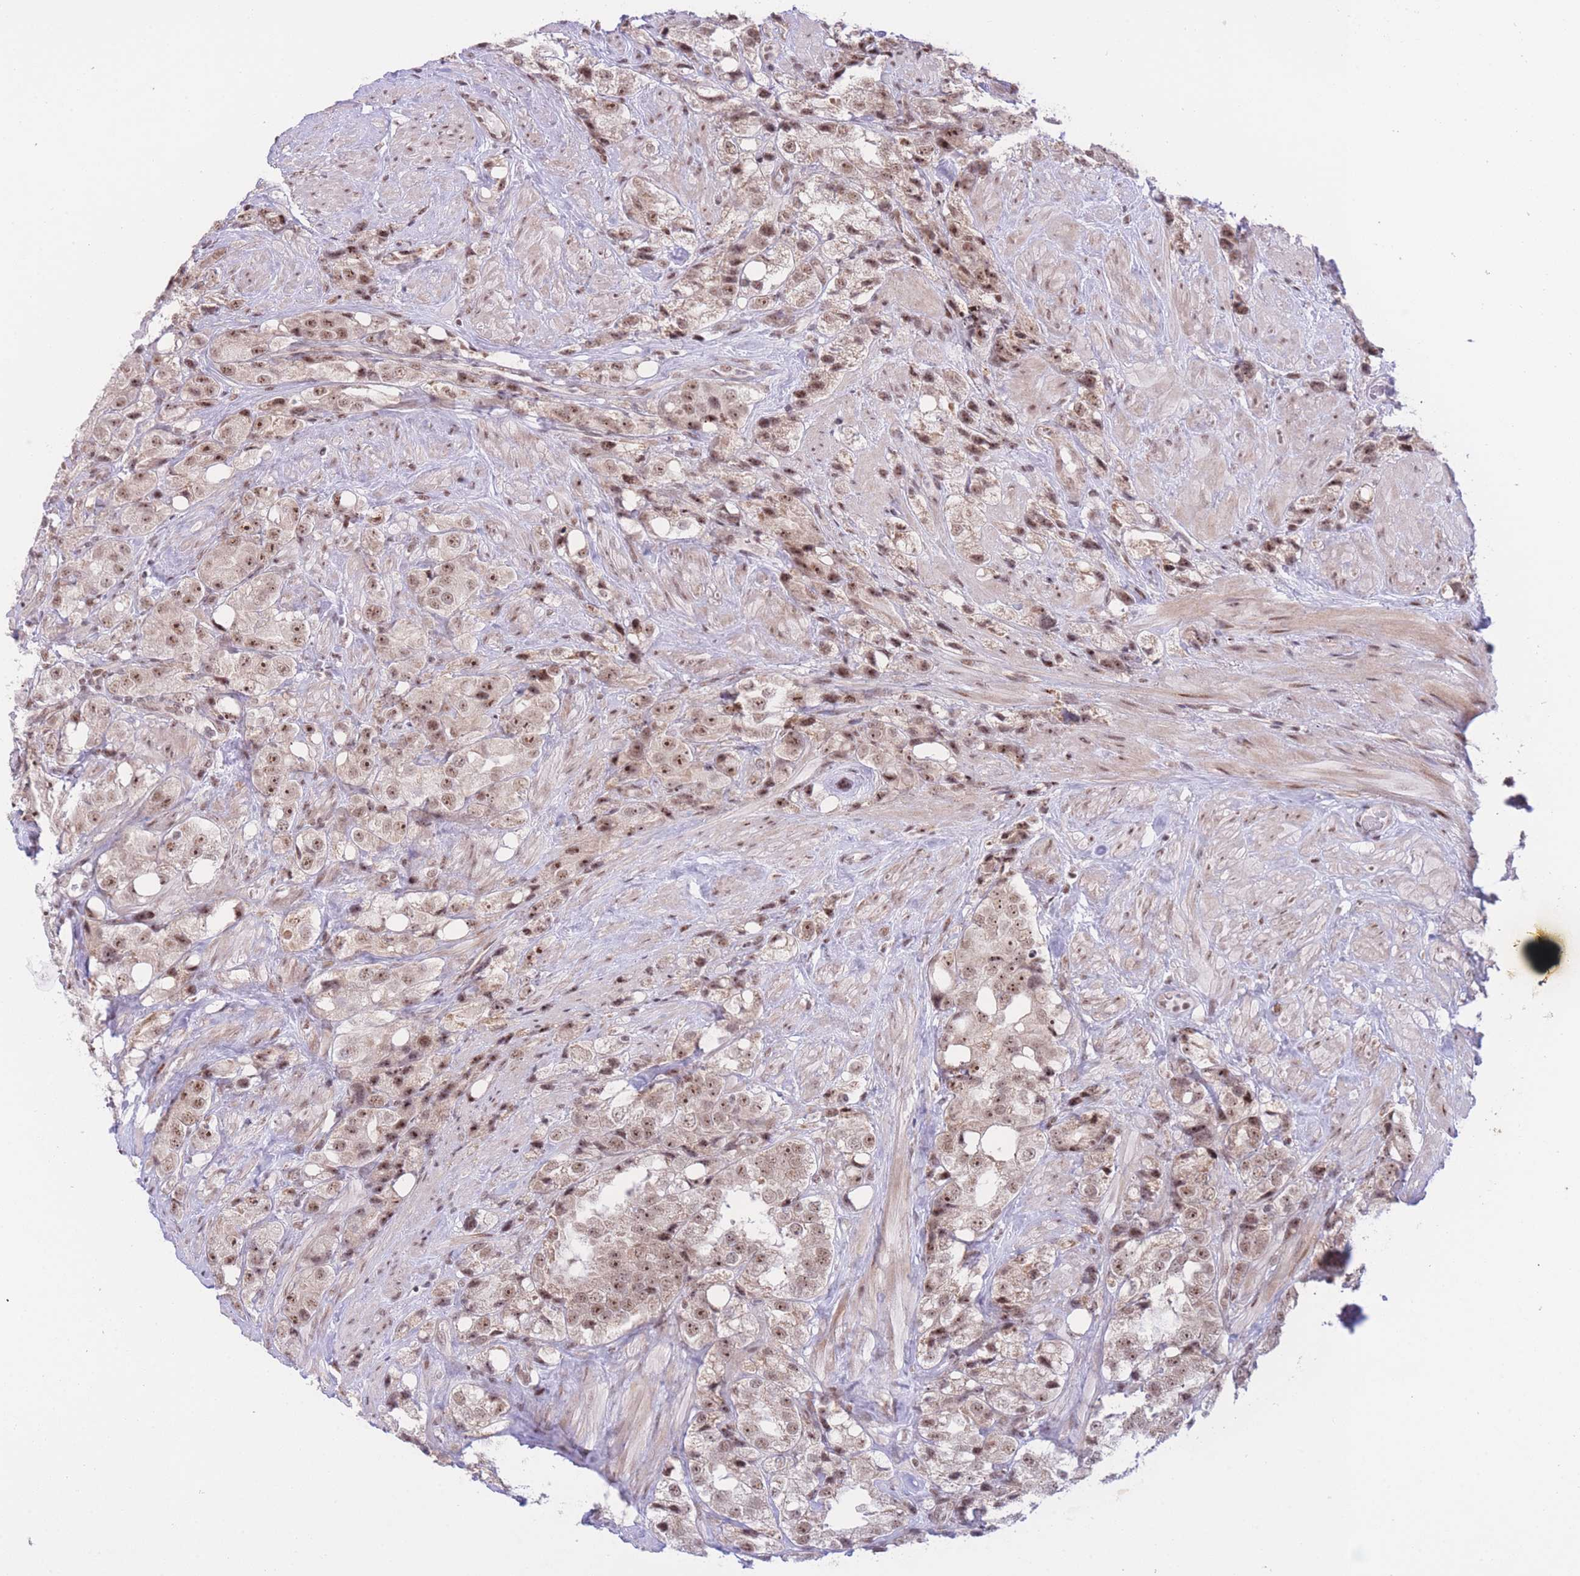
{"staining": {"intensity": "moderate", "quantity": ">75%", "location": "nuclear"}, "tissue": "prostate cancer", "cell_type": "Tumor cells", "image_type": "cancer", "snomed": [{"axis": "morphology", "description": "Adenocarcinoma, NOS"}, {"axis": "topography", "description": "Prostate"}], "caption": "A brown stain highlights moderate nuclear expression of a protein in human prostate cancer tumor cells. The protein is shown in brown color, while the nuclei are stained blue.", "gene": "PCIF1", "patient": {"sex": "male", "age": 79}}